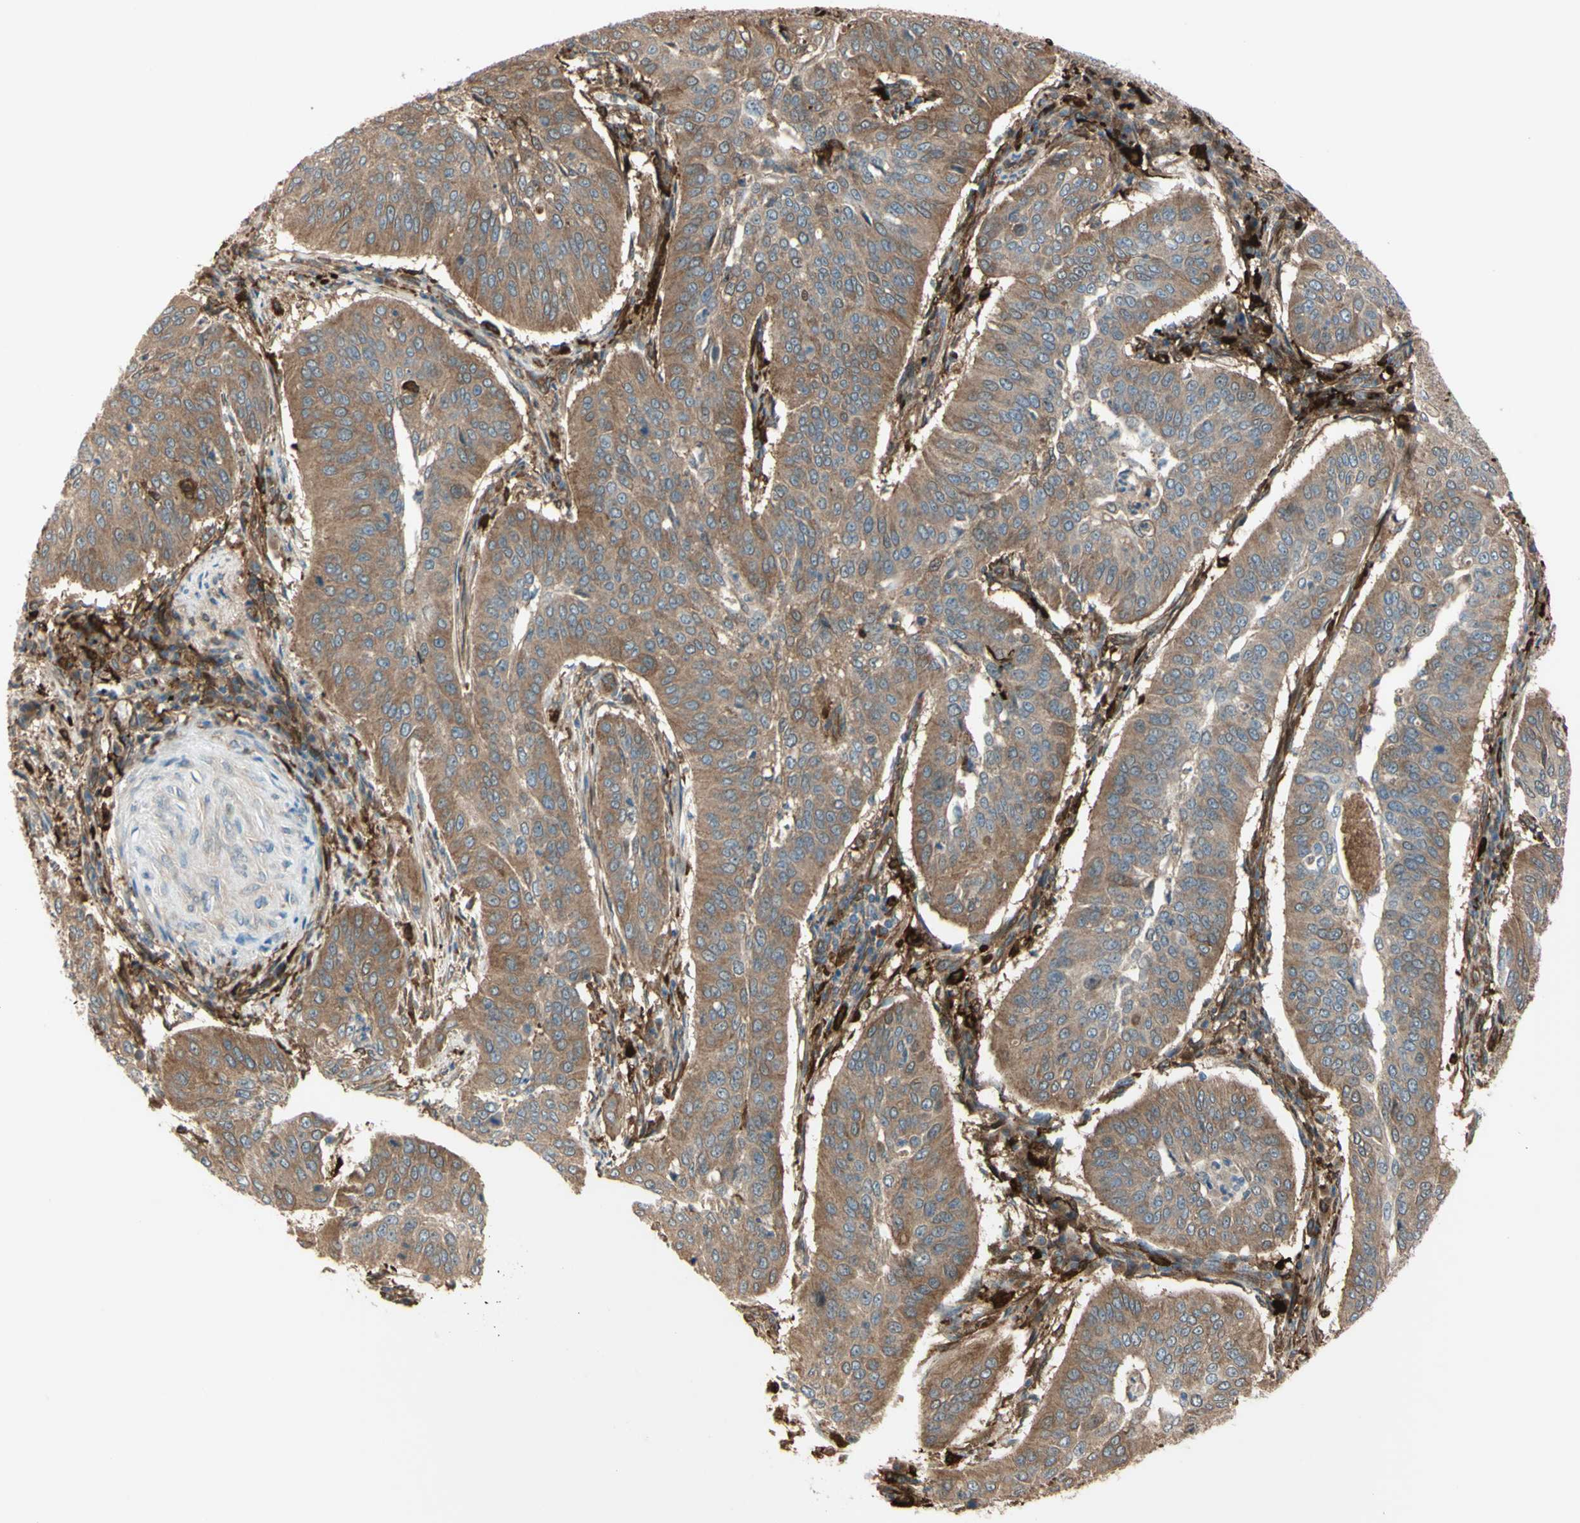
{"staining": {"intensity": "moderate", "quantity": ">75%", "location": "cytoplasmic/membranous"}, "tissue": "cervical cancer", "cell_type": "Tumor cells", "image_type": "cancer", "snomed": [{"axis": "morphology", "description": "Normal tissue, NOS"}, {"axis": "morphology", "description": "Squamous cell carcinoma, NOS"}, {"axis": "topography", "description": "Cervix"}], "caption": "Immunohistochemistry staining of cervical squamous cell carcinoma, which reveals medium levels of moderate cytoplasmic/membranous expression in about >75% of tumor cells indicating moderate cytoplasmic/membranous protein positivity. The staining was performed using DAB (brown) for protein detection and nuclei were counterstained in hematoxylin (blue).", "gene": "PTPN12", "patient": {"sex": "female", "age": 39}}